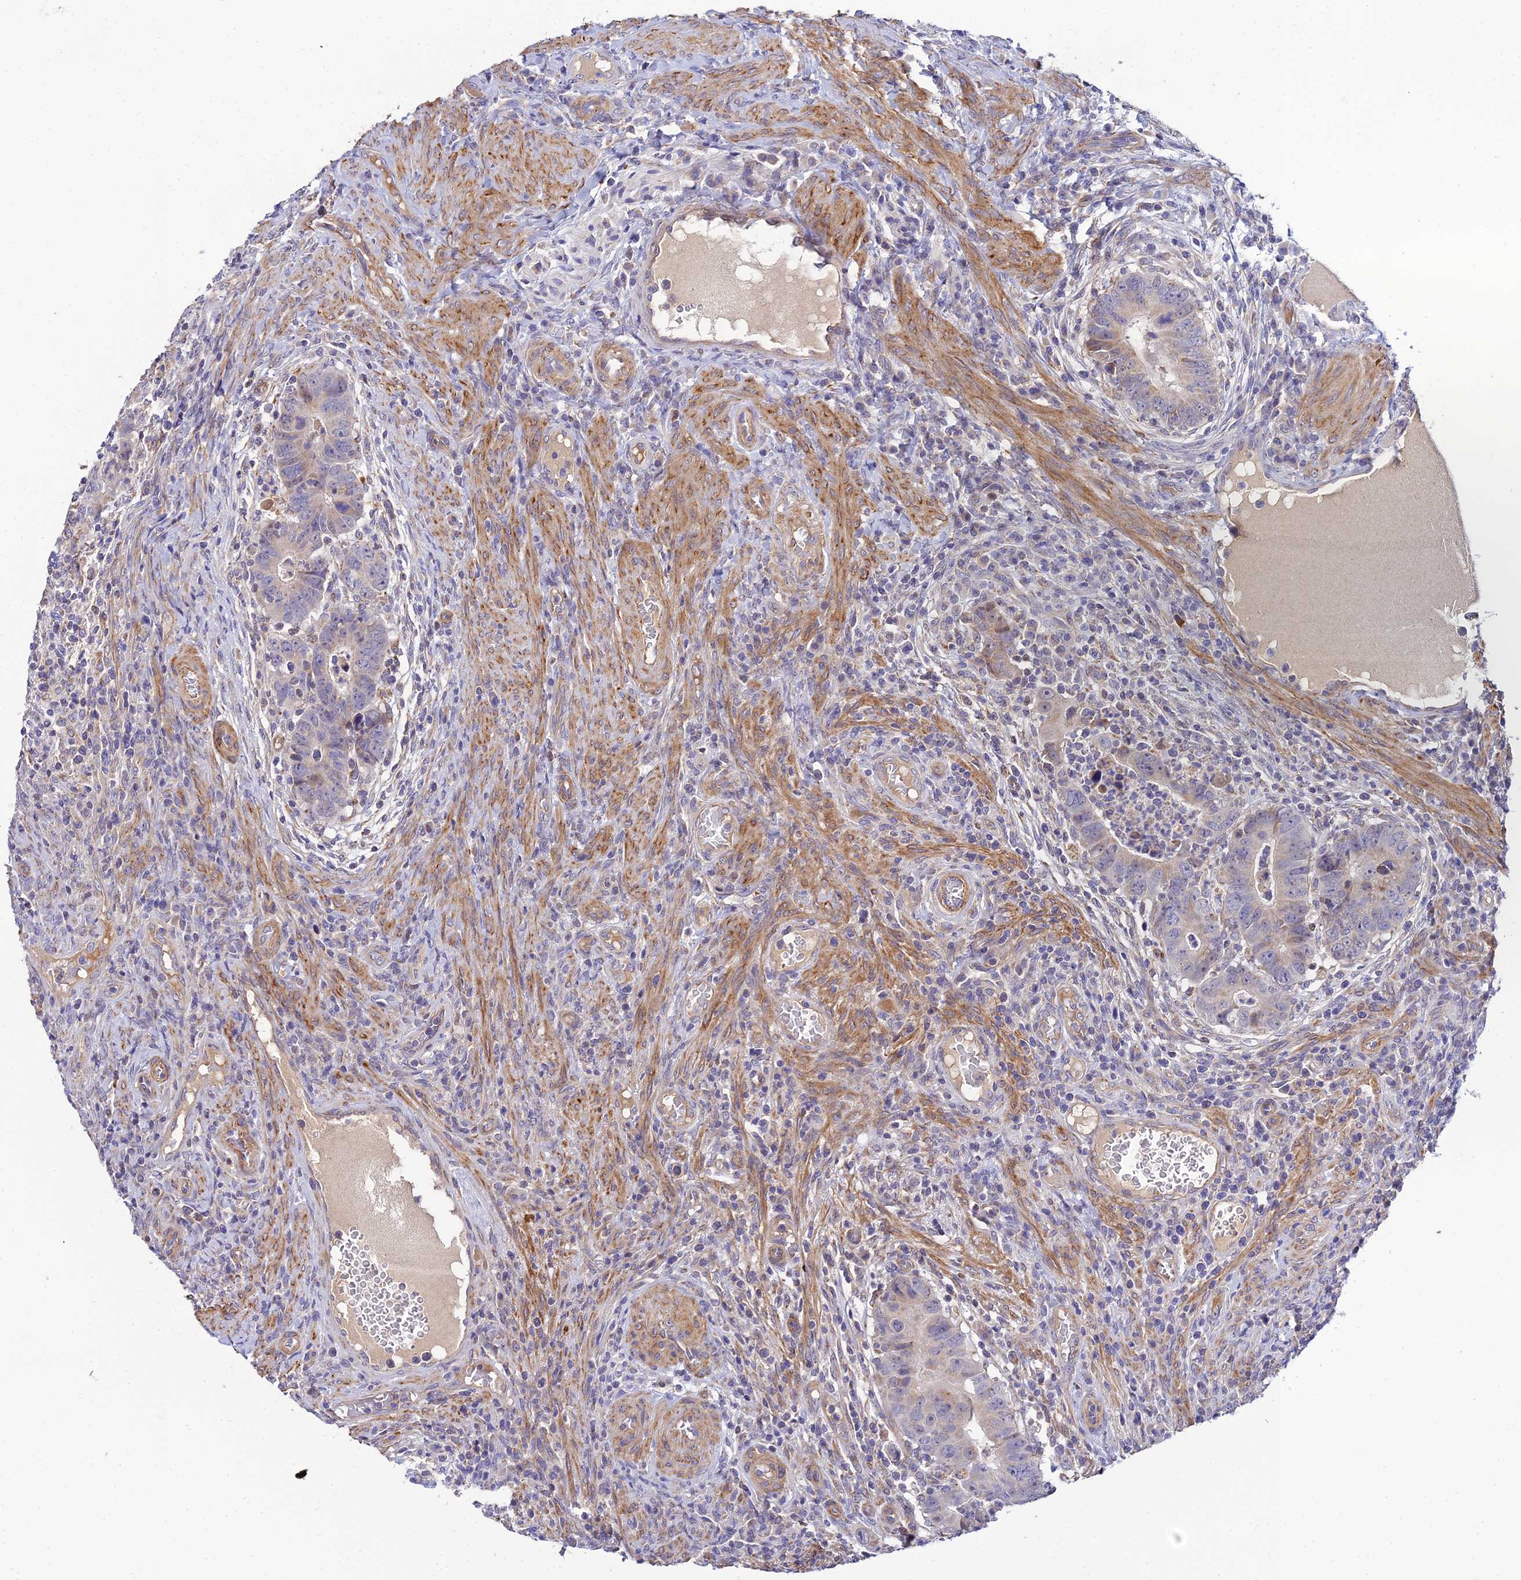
{"staining": {"intensity": "weak", "quantity": "<25%", "location": "cytoplasmic/membranous"}, "tissue": "colorectal cancer", "cell_type": "Tumor cells", "image_type": "cancer", "snomed": [{"axis": "morphology", "description": "Normal tissue, NOS"}, {"axis": "morphology", "description": "Adenocarcinoma, NOS"}, {"axis": "topography", "description": "Rectum"}], "caption": "The IHC histopathology image has no significant positivity in tumor cells of colorectal cancer tissue. (Brightfield microscopy of DAB (3,3'-diaminobenzidine) IHC at high magnification).", "gene": "ACOT2", "patient": {"sex": "female", "age": 65}}